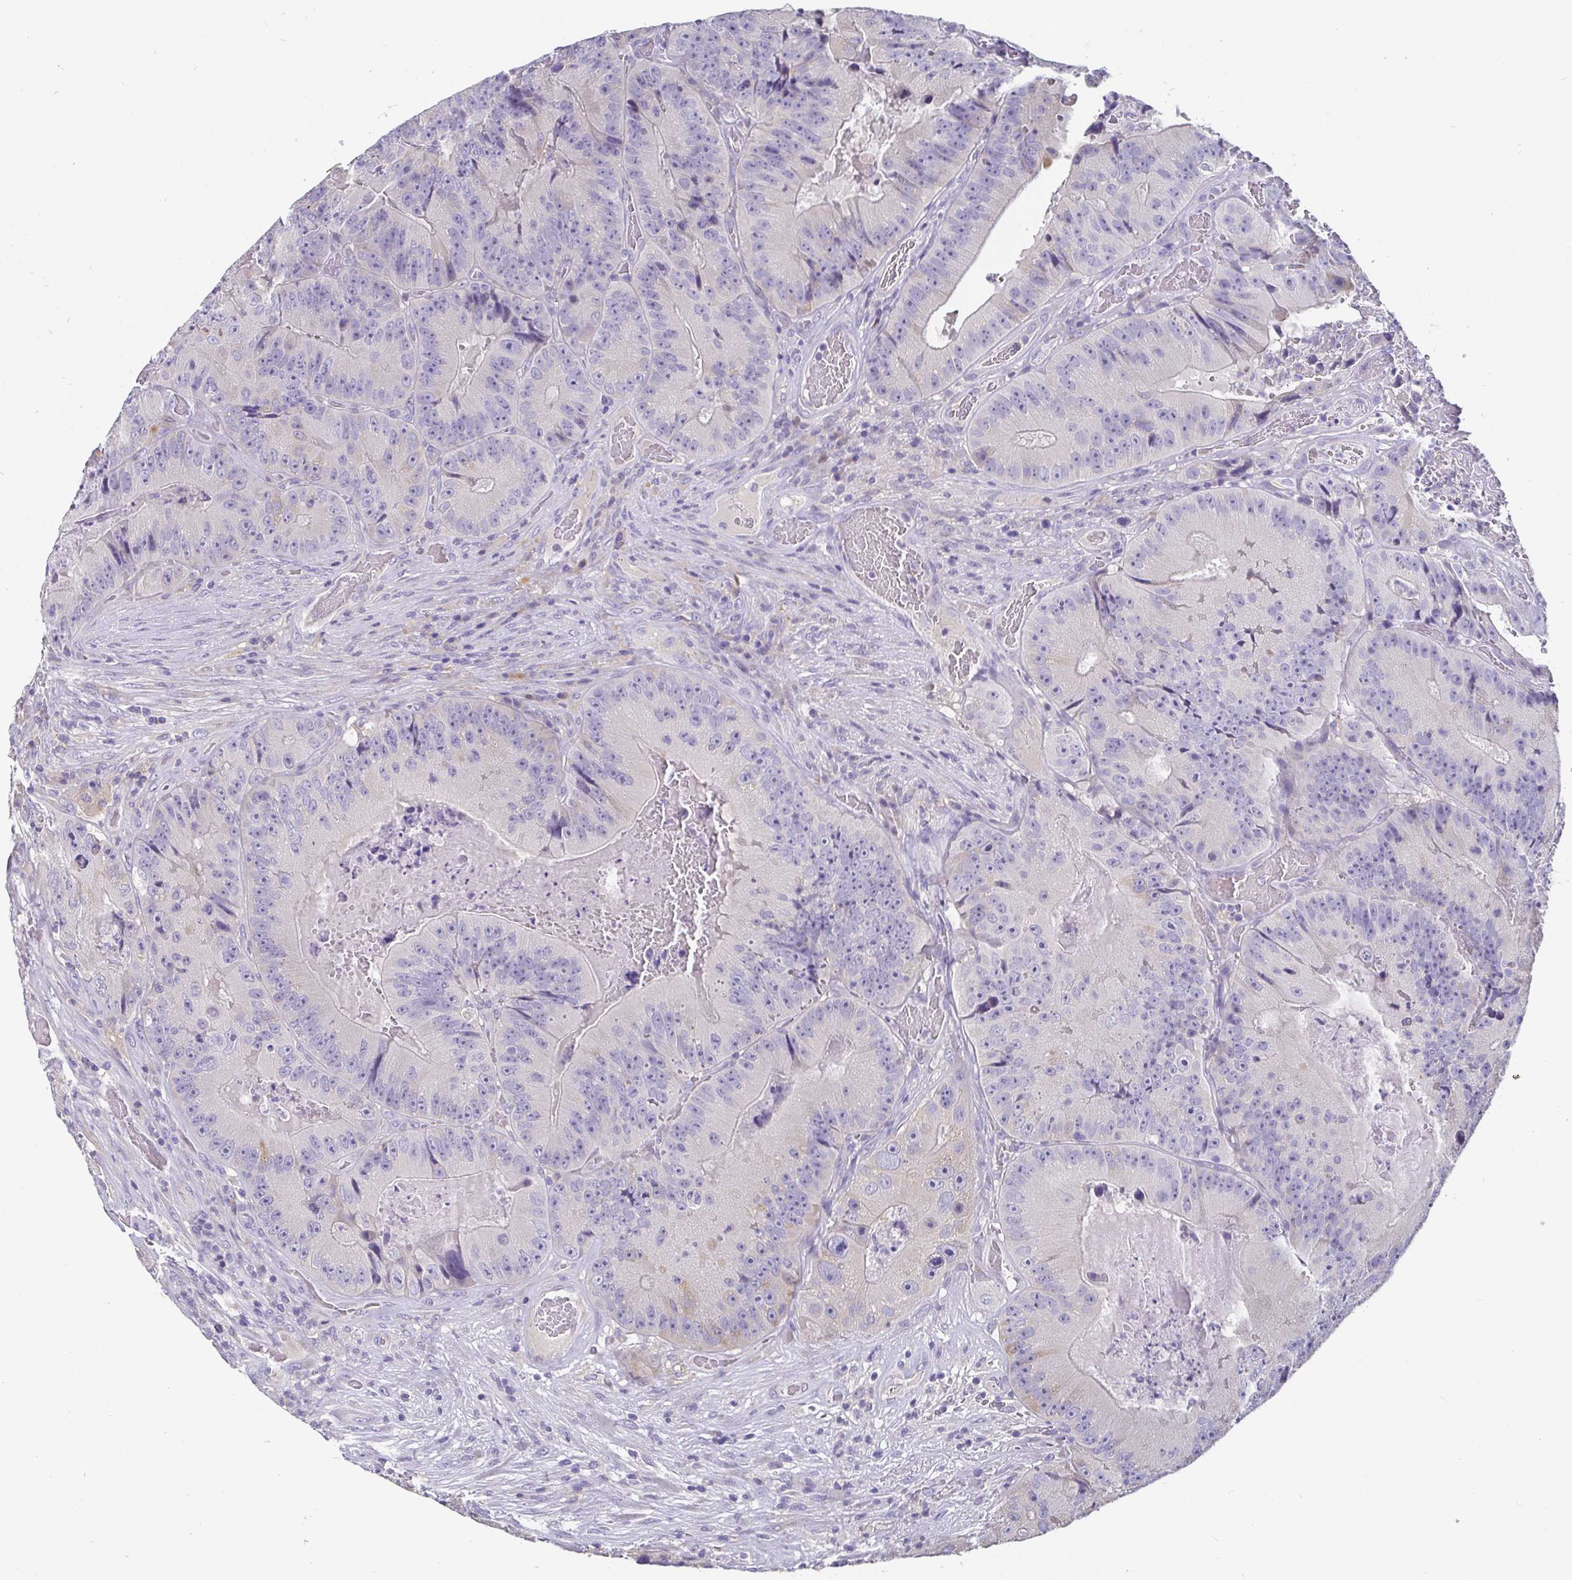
{"staining": {"intensity": "negative", "quantity": "none", "location": "none"}, "tissue": "colorectal cancer", "cell_type": "Tumor cells", "image_type": "cancer", "snomed": [{"axis": "morphology", "description": "Adenocarcinoma, NOS"}, {"axis": "topography", "description": "Colon"}], "caption": "Immunohistochemistry photomicrograph of colorectal adenocarcinoma stained for a protein (brown), which demonstrates no positivity in tumor cells.", "gene": "ADAMTS6", "patient": {"sex": "female", "age": 86}}